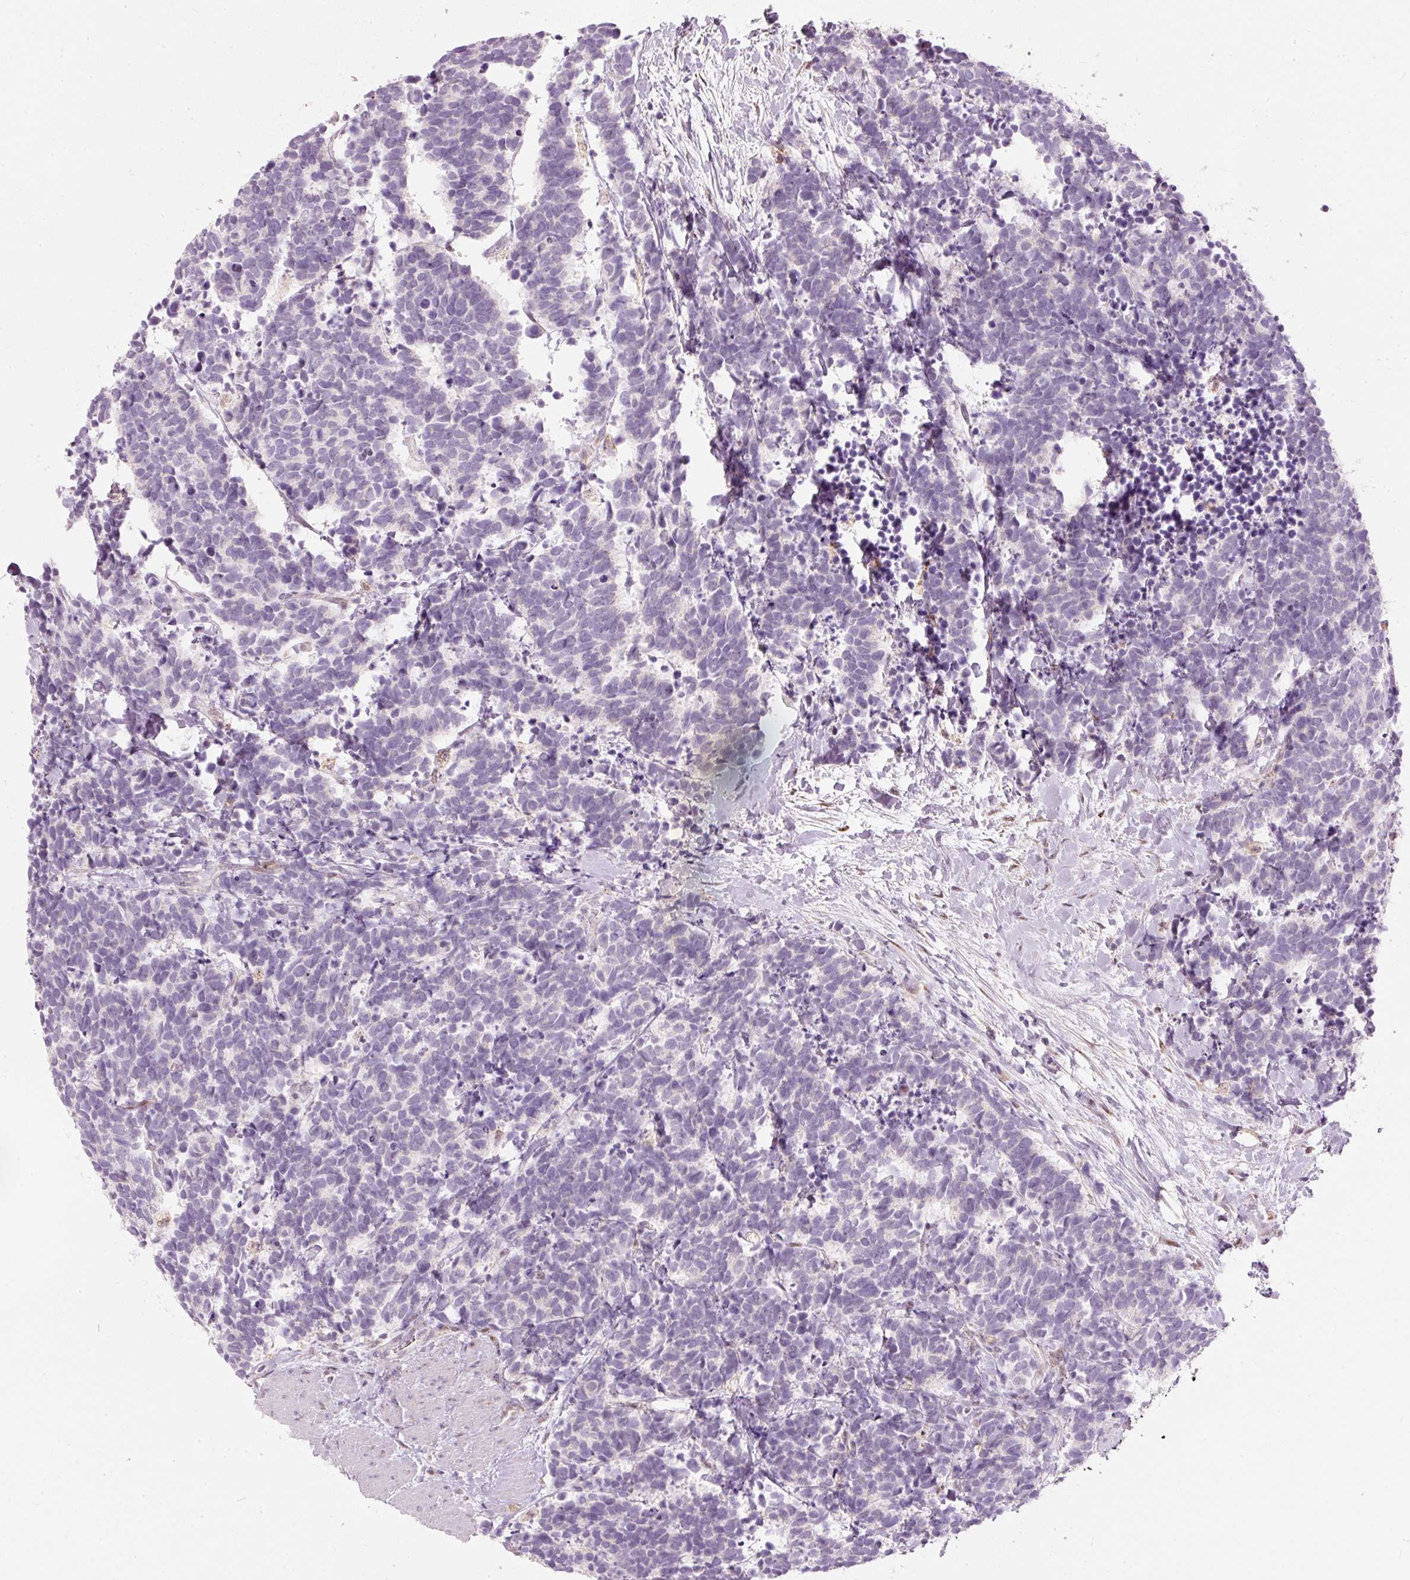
{"staining": {"intensity": "negative", "quantity": "none", "location": "none"}, "tissue": "carcinoid", "cell_type": "Tumor cells", "image_type": "cancer", "snomed": [{"axis": "morphology", "description": "Carcinoma, NOS"}, {"axis": "morphology", "description": "Carcinoid, malignant, NOS"}, {"axis": "topography", "description": "Prostate"}], "caption": "This is an immunohistochemistry image of carcinoid. There is no positivity in tumor cells.", "gene": "RNF39", "patient": {"sex": "male", "age": 57}}